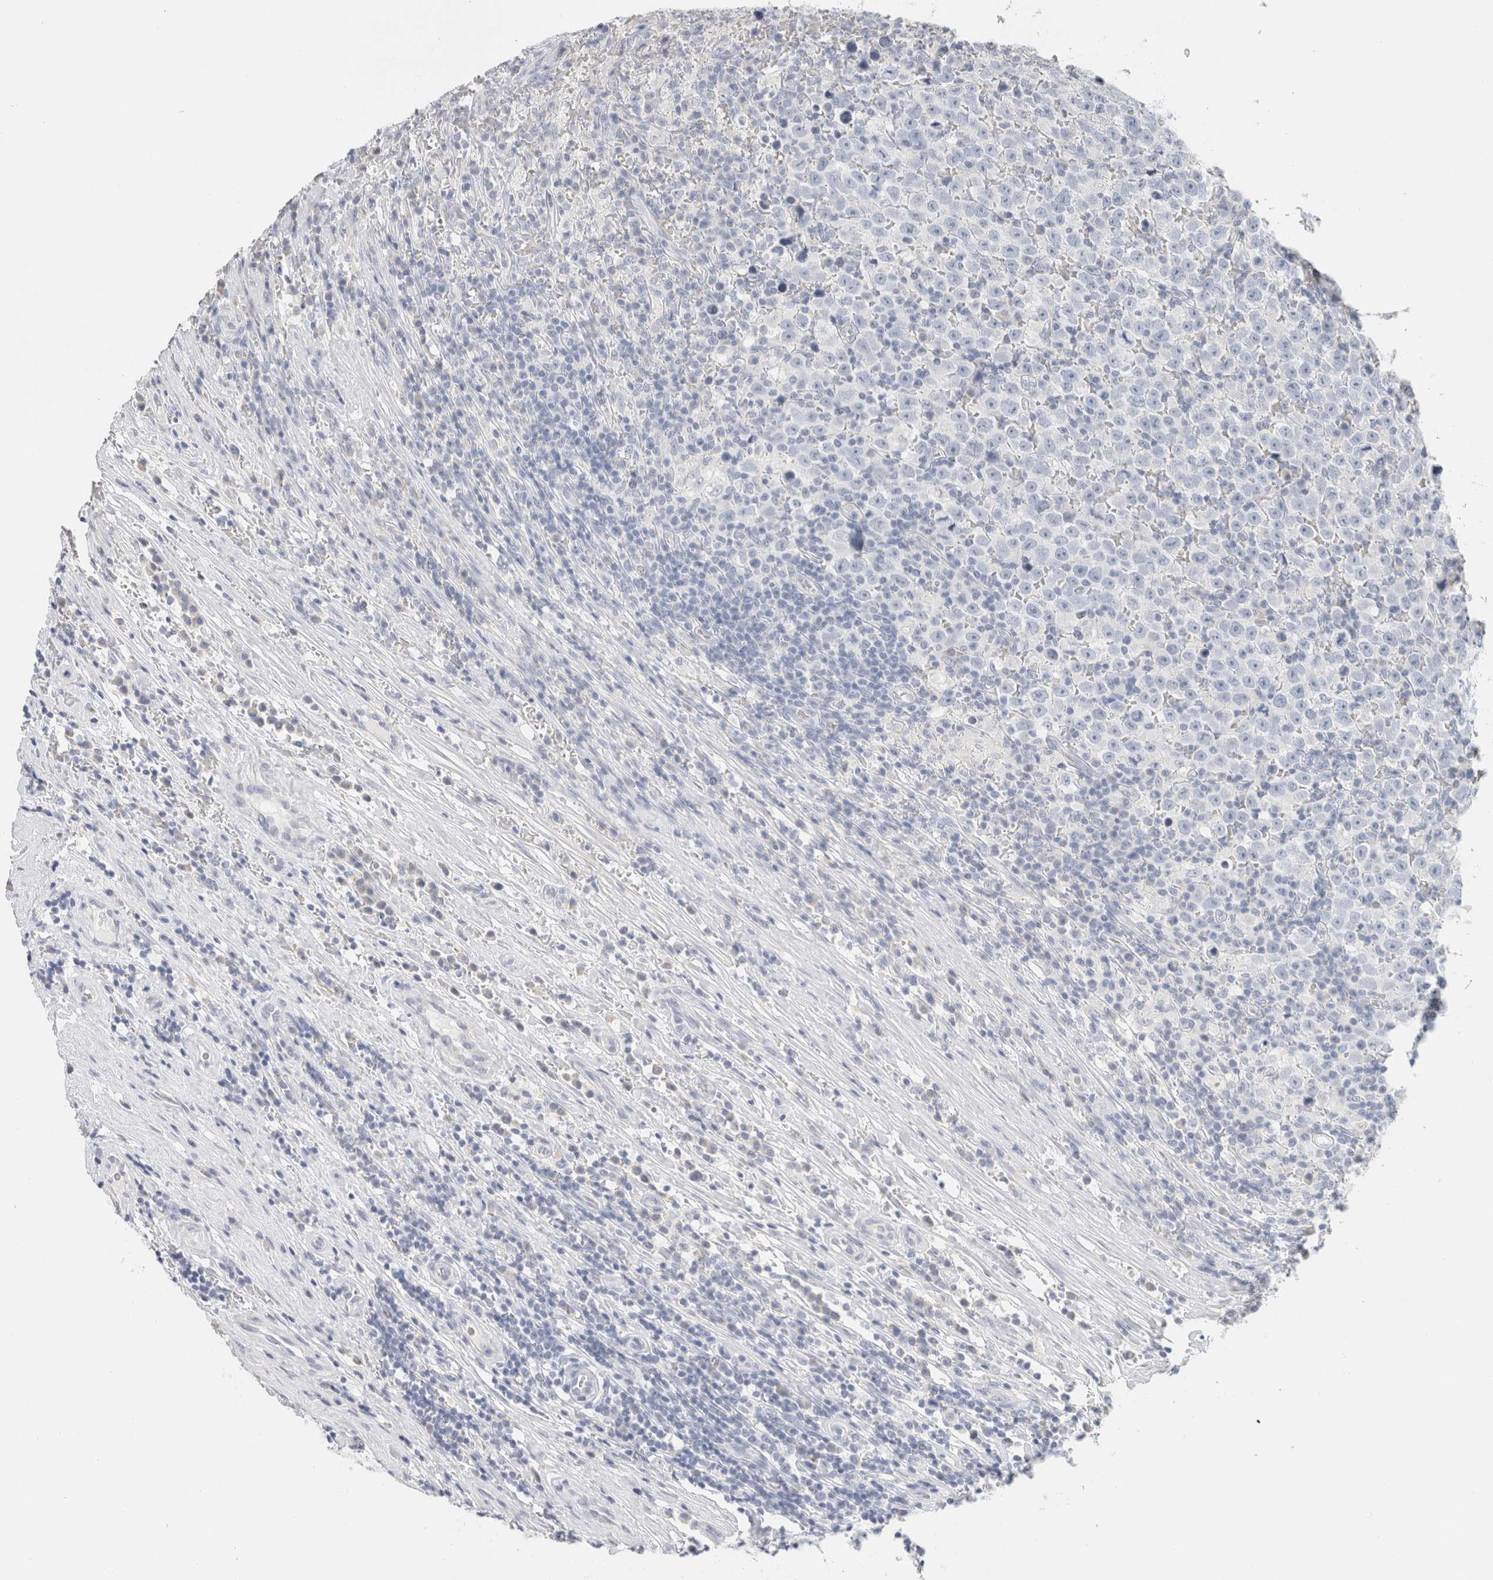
{"staining": {"intensity": "negative", "quantity": "none", "location": "none"}, "tissue": "testis cancer", "cell_type": "Tumor cells", "image_type": "cancer", "snomed": [{"axis": "morphology", "description": "Seminoma, NOS"}, {"axis": "topography", "description": "Testis"}], "caption": "Immunohistochemistry histopathology image of testis cancer (seminoma) stained for a protein (brown), which demonstrates no expression in tumor cells.", "gene": "NEFM", "patient": {"sex": "male", "age": 43}}